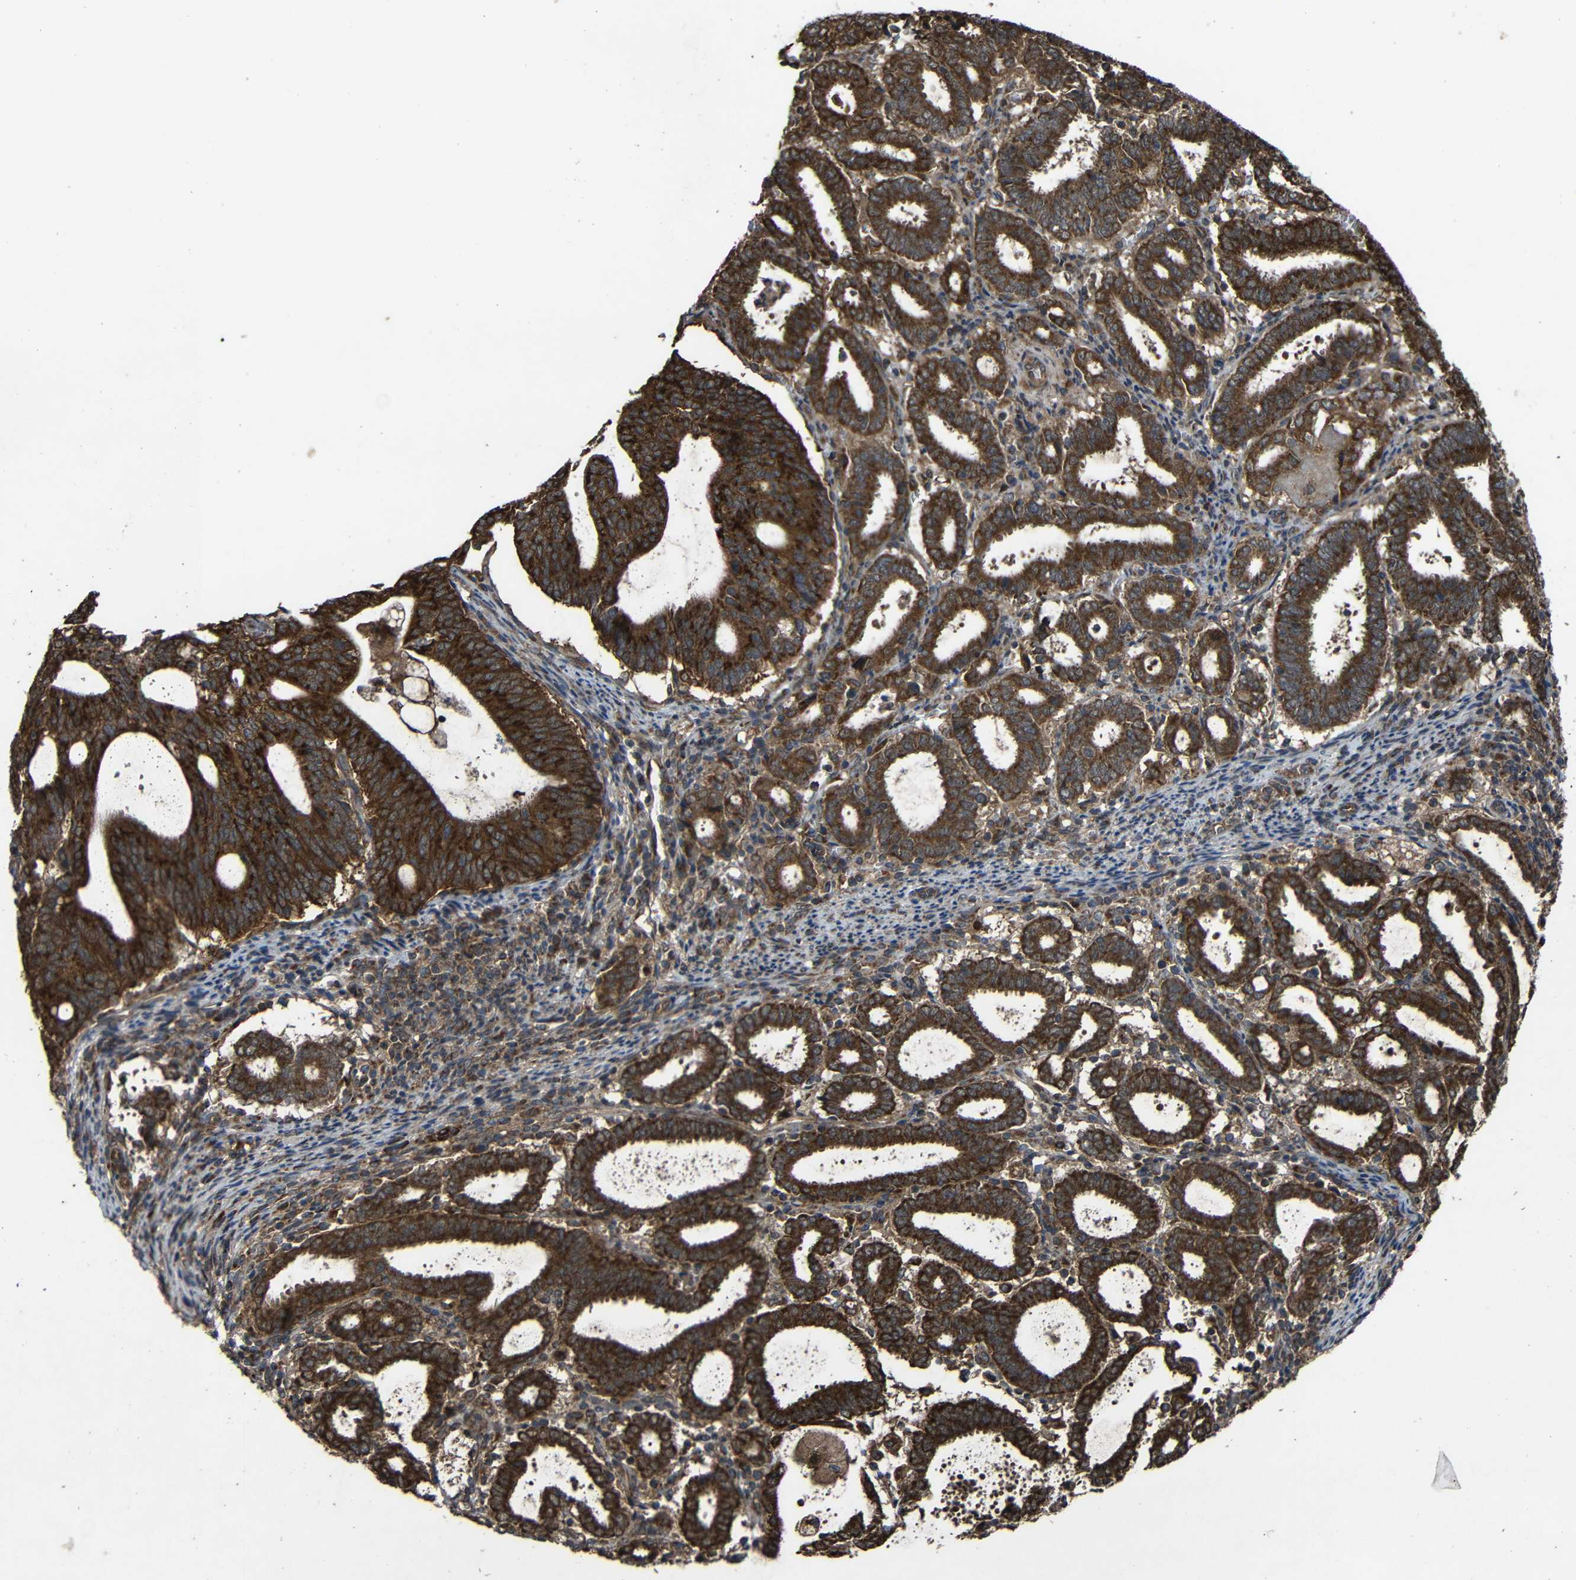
{"staining": {"intensity": "strong", "quantity": ">75%", "location": "cytoplasmic/membranous"}, "tissue": "endometrial cancer", "cell_type": "Tumor cells", "image_type": "cancer", "snomed": [{"axis": "morphology", "description": "Adenocarcinoma, NOS"}, {"axis": "topography", "description": "Uterus"}], "caption": "High-power microscopy captured an immunohistochemistry (IHC) photomicrograph of endometrial adenocarcinoma, revealing strong cytoplasmic/membranous staining in approximately >75% of tumor cells.", "gene": "C1GALT1", "patient": {"sex": "female", "age": 83}}